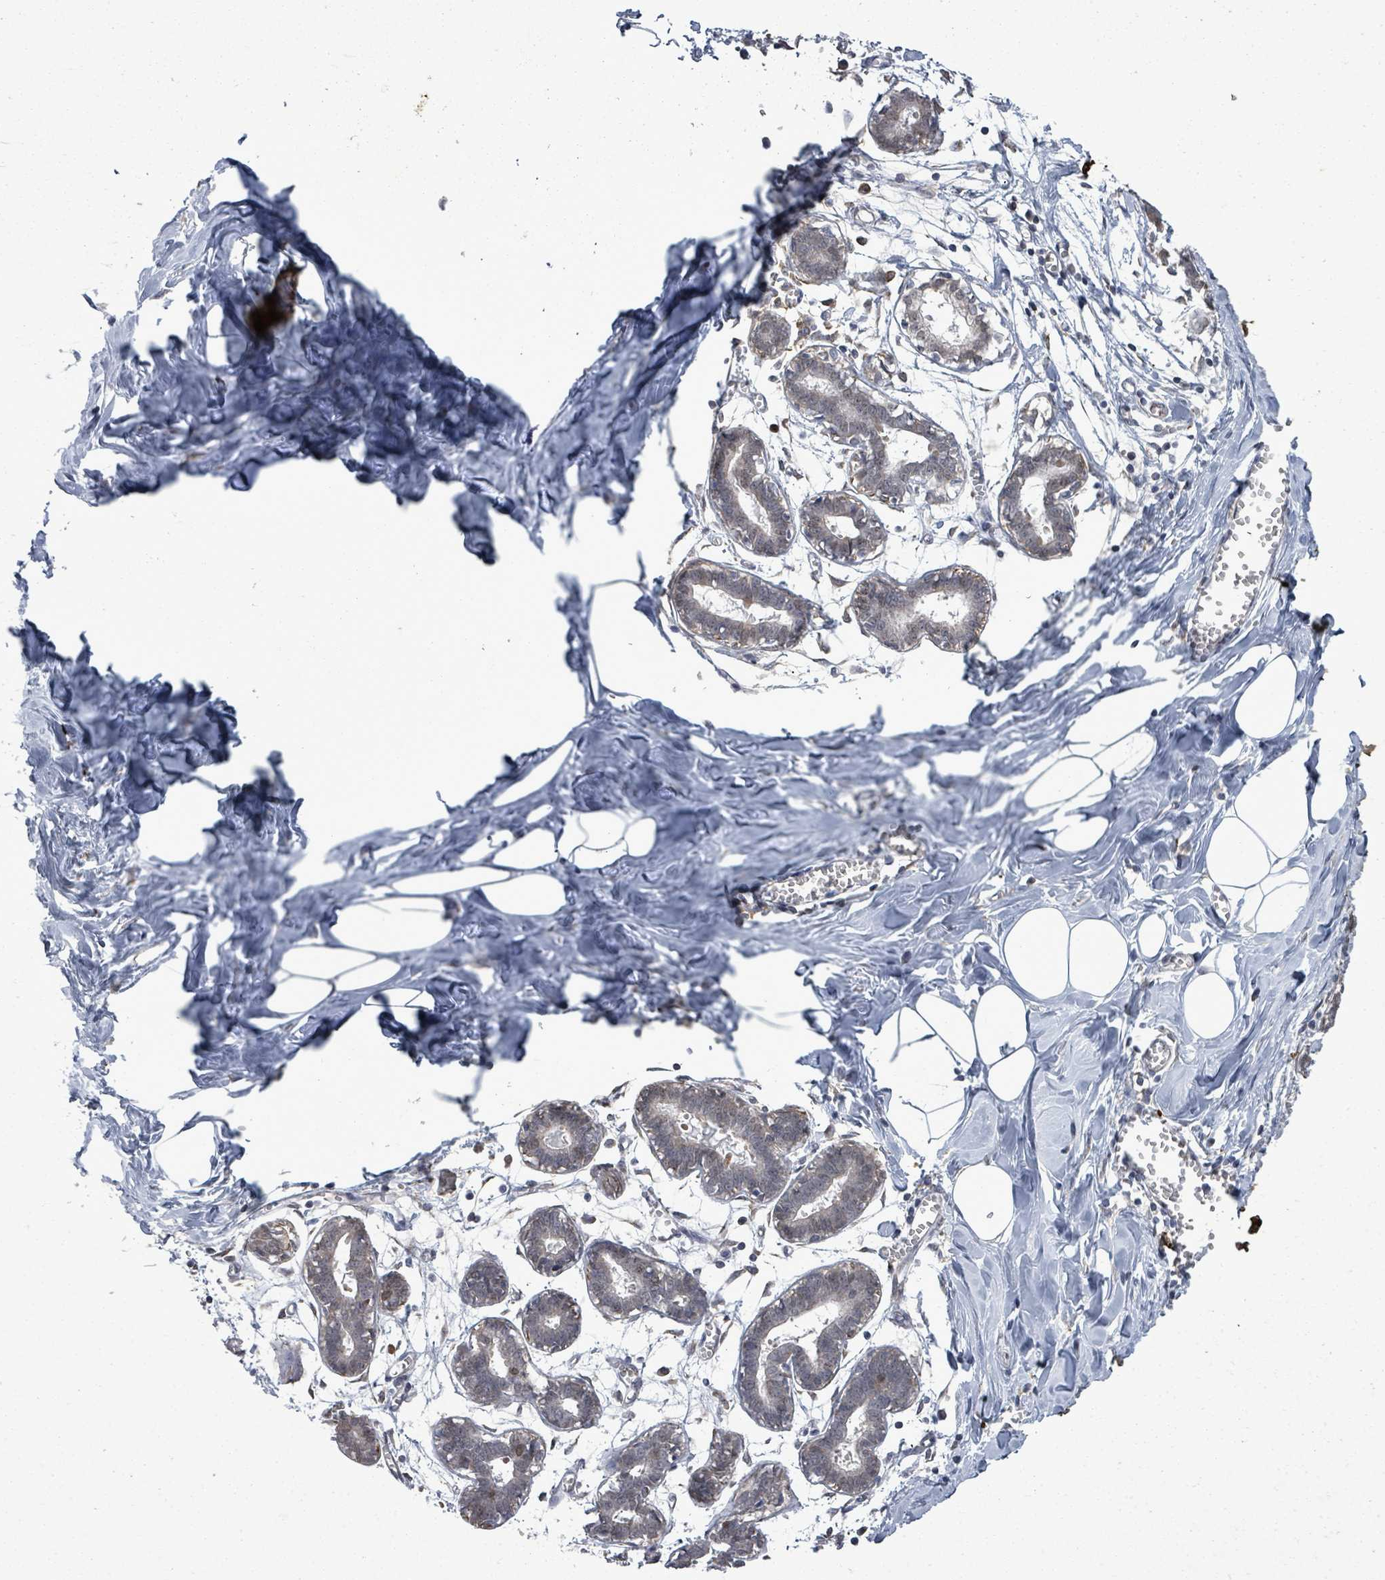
{"staining": {"intensity": "negative", "quantity": "none", "location": "none"}, "tissue": "breast", "cell_type": "Adipocytes", "image_type": "normal", "snomed": [{"axis": "morphology", "description": "Normal tissue, NOS"}, {"axis": "topography", "description": "Breast"}], "caption": "This photomicrograph is of normal breast stained with IHC to label a protein in brown with the nuclei are counter-stained blue. There is no staining in adipocytes.", "gene": "PAPSS1", "patient": {"sex": "female", "age": 27}}